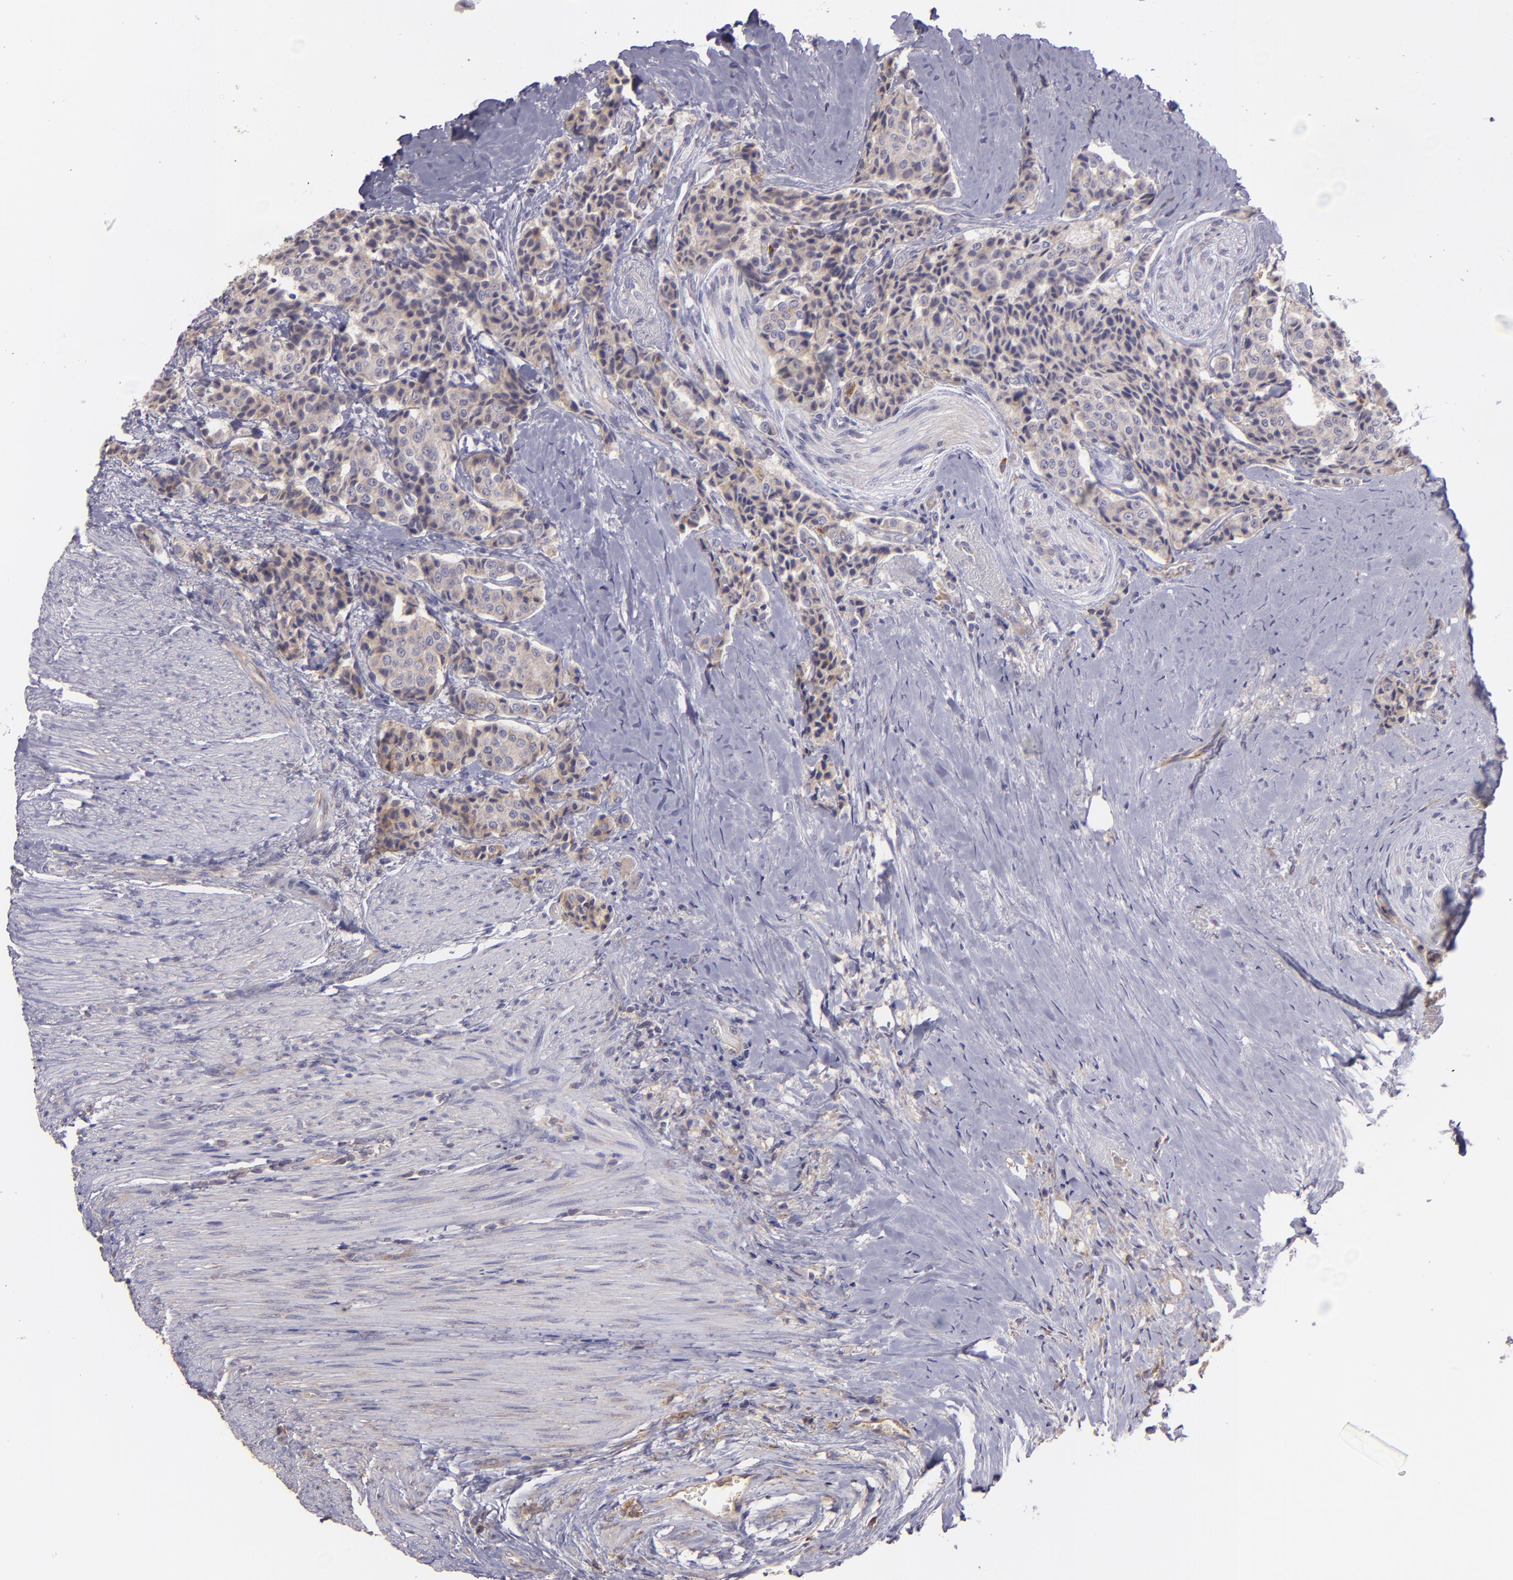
{"staining": {"intensity": "moderate", "quantity": ">75%", "location": "cytoplasmic/membranous"}, "tissue": "carcinoid", "cell_type": "Tumor cells", "image_type": "cancer", "snomed": [{"axis": "morphology", "description": "Carcinoid, malignant, NOS"}, {"axis": "topography", "description": "Colon"}], "caption": "This is a histology image of IHC staining of carcinoid, which shows moderate staining in the cytoplasmic/membranous of tumor cells.", "gene": "ECE1", "patient": {"sex": "female", "age": 61}}